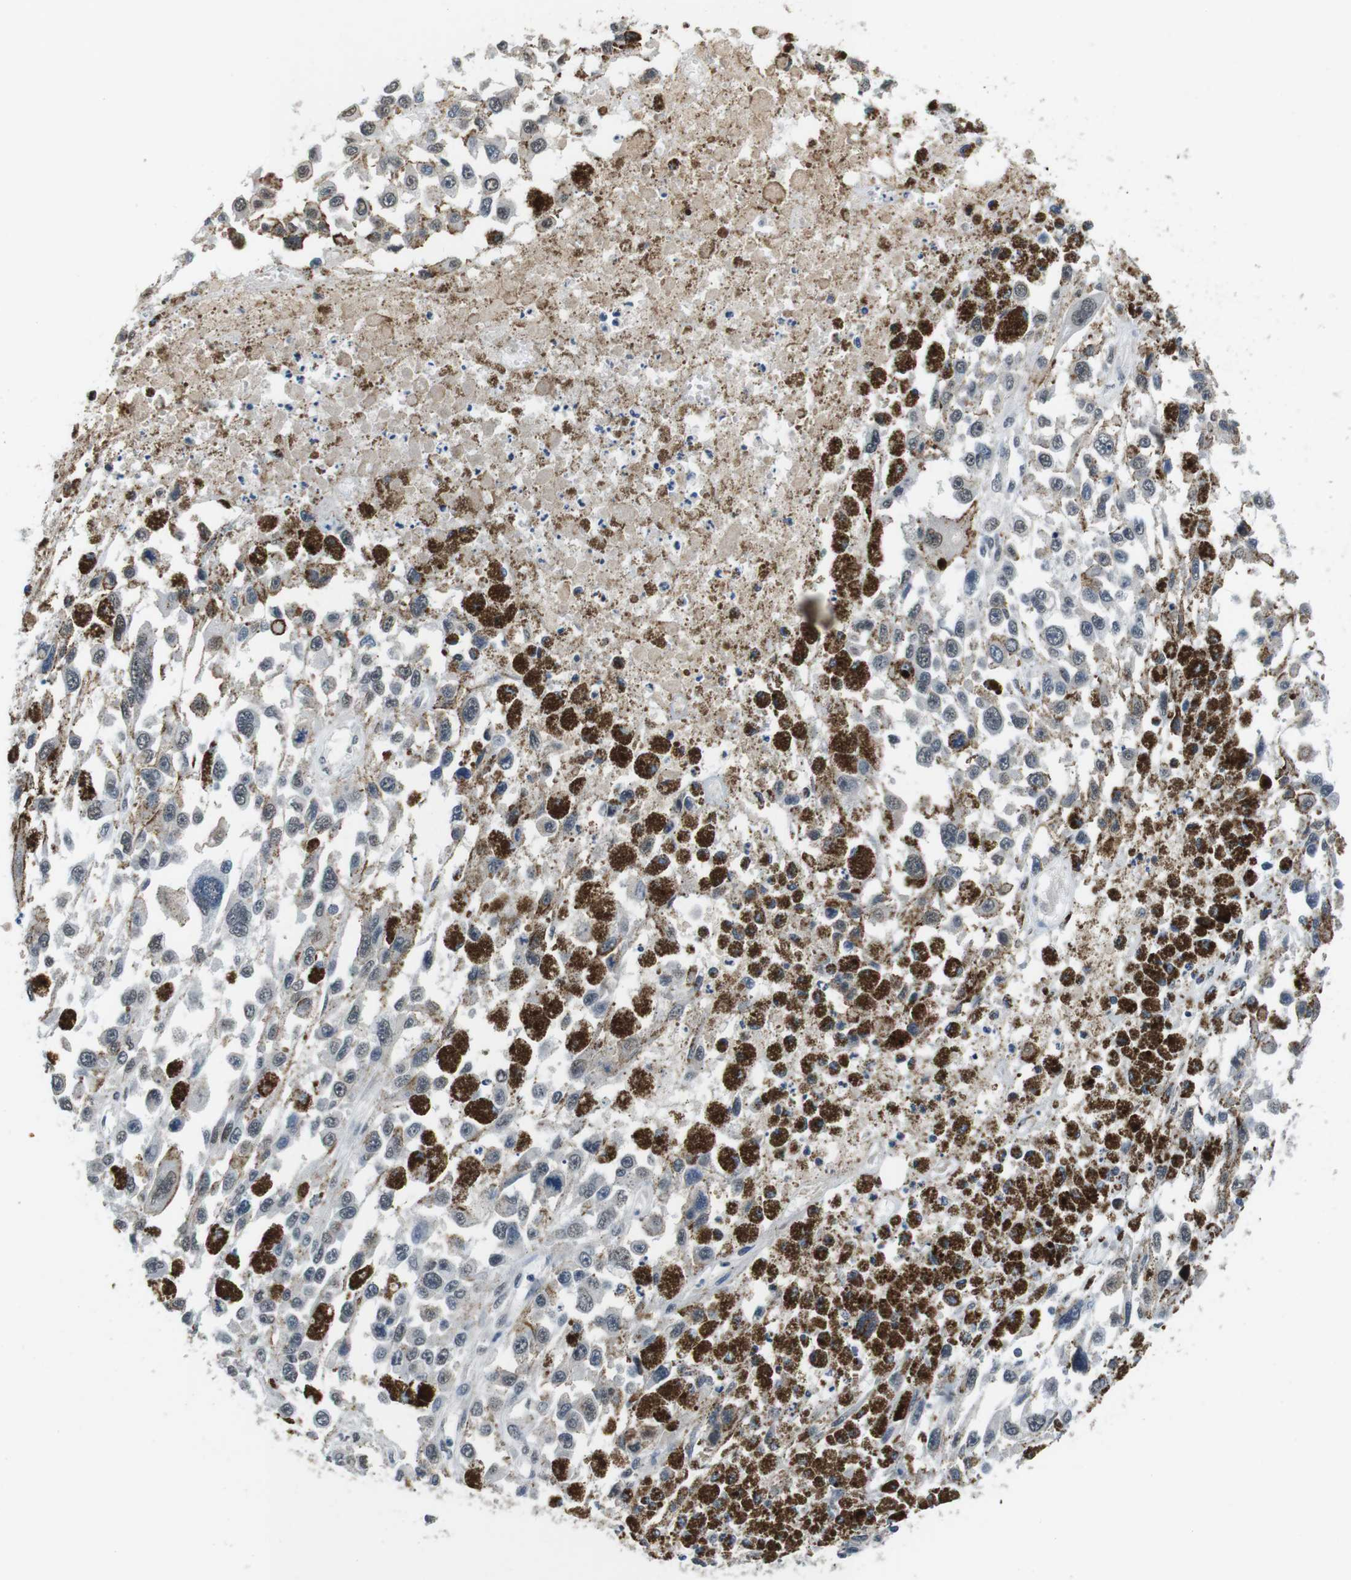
{"staining": {"intensity": "weak", "quantity": "25%-75%", "location": "nuclear"}, "tissue": "melanoma", "cell_type": "Tumor cells", "image_type": "cancer", "snomed": [{"axis": "morphology", "description": "Malignant melanoma, Metastatic site"}, {"axis": "topography", "description": "Lymph node"}], "caption": "High-power microscopy captured an IHC image of malignant melanoma (metastatic site), revealing weak nuclear expression in about 25%-75% of tumor cells.", "gene": "CD163L1", "patient": {"sex": "male", "age": 59}}